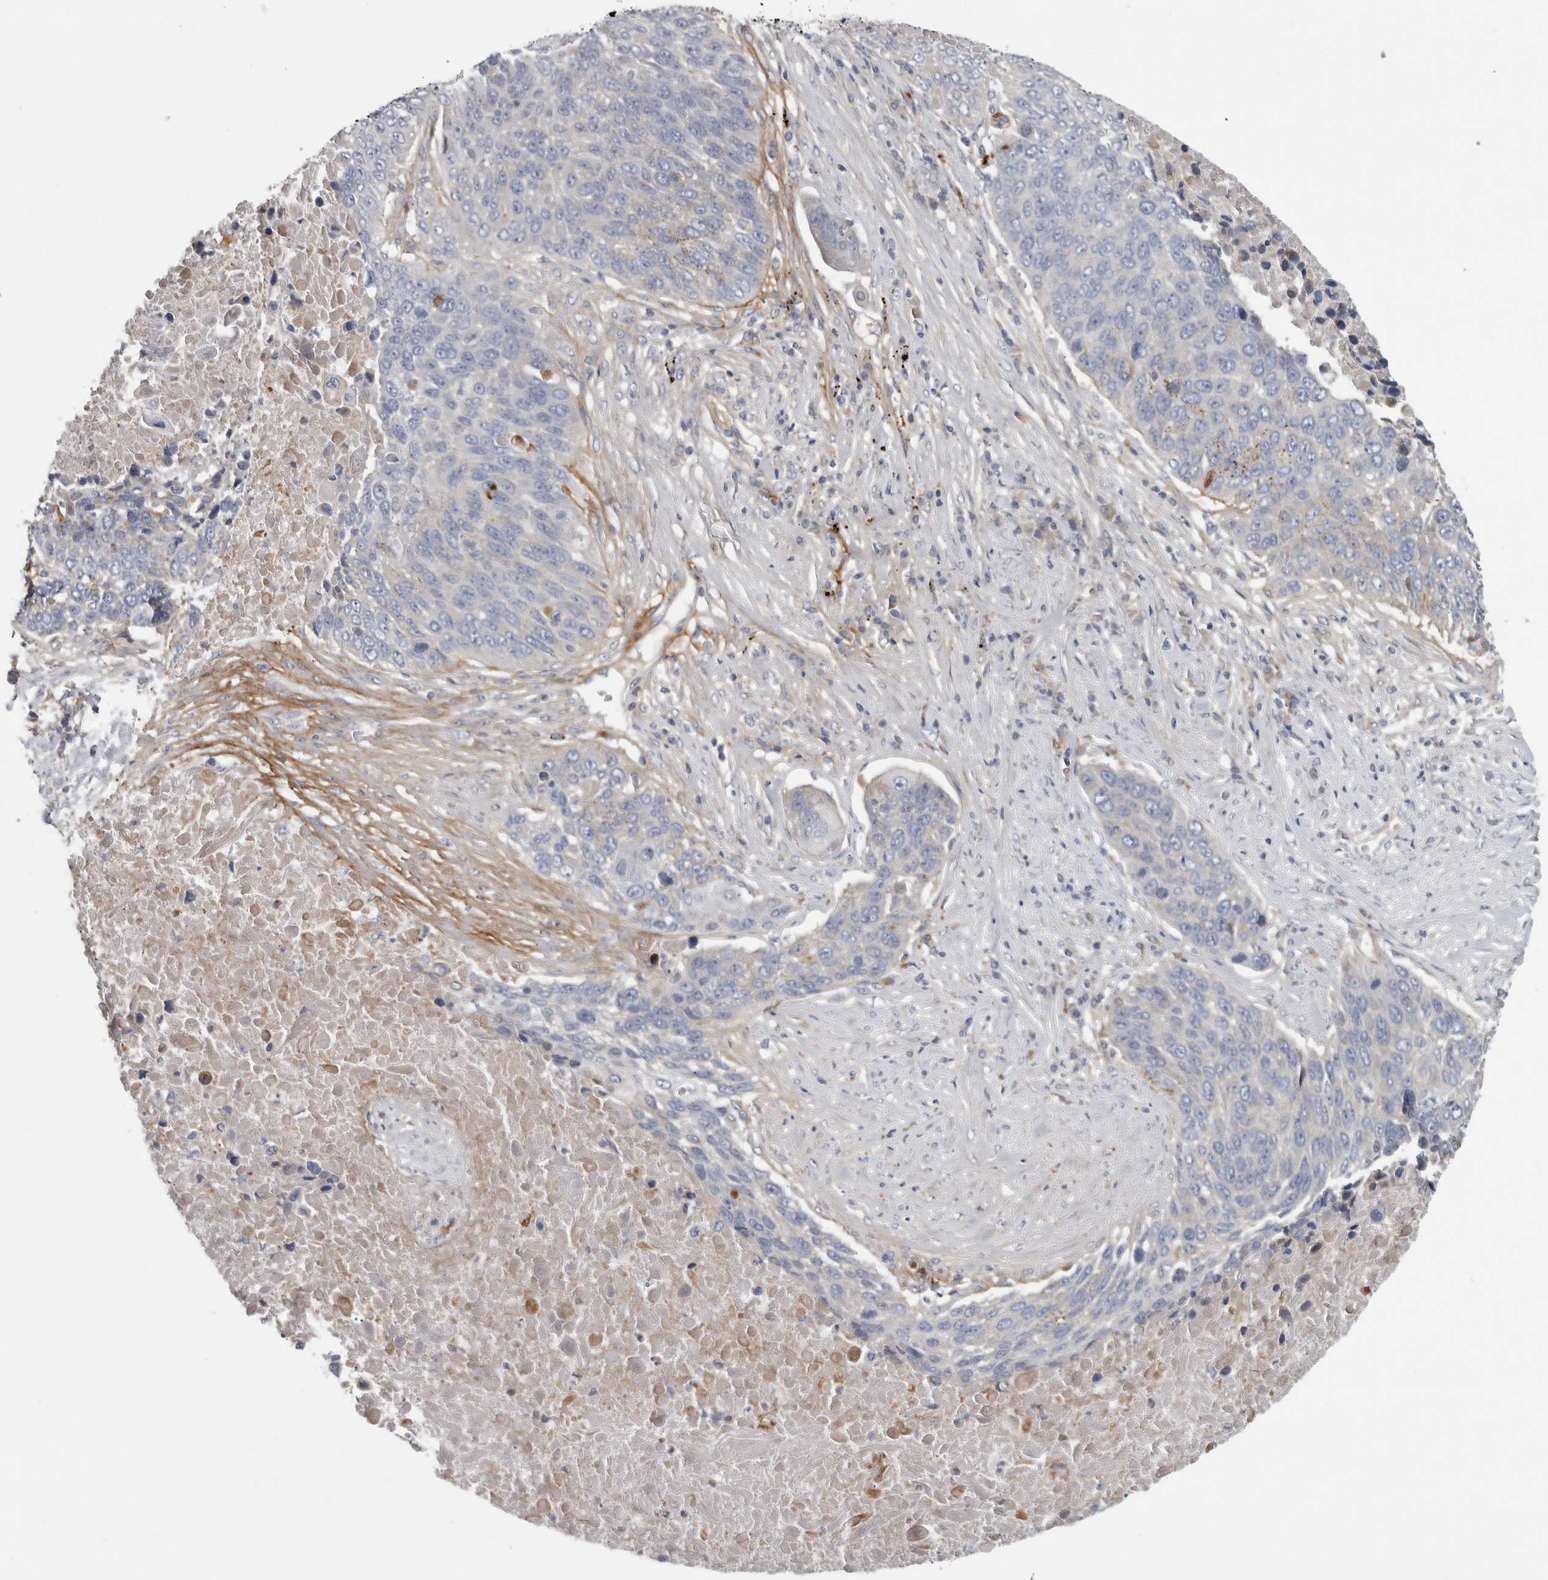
{"staining": {"intensity": "negative", "quantity": "none", "location": "none"}, "tissue": "lung cancer", "cell_type": "Tumor cells", "image_type": "cancer", "snomed": [{"axis": "morphology", "description": "Squamous cell carcinoma, NOS"}, {"axis": "topography", "description": "Lung"}], "caption": "Immunohistochemical staining of lung cancer (squamous cell carcinoma) displays no significant positivity in tumor cells.", "gene": "ATXN2", "patient": {"sex": "male", "age": 66}}